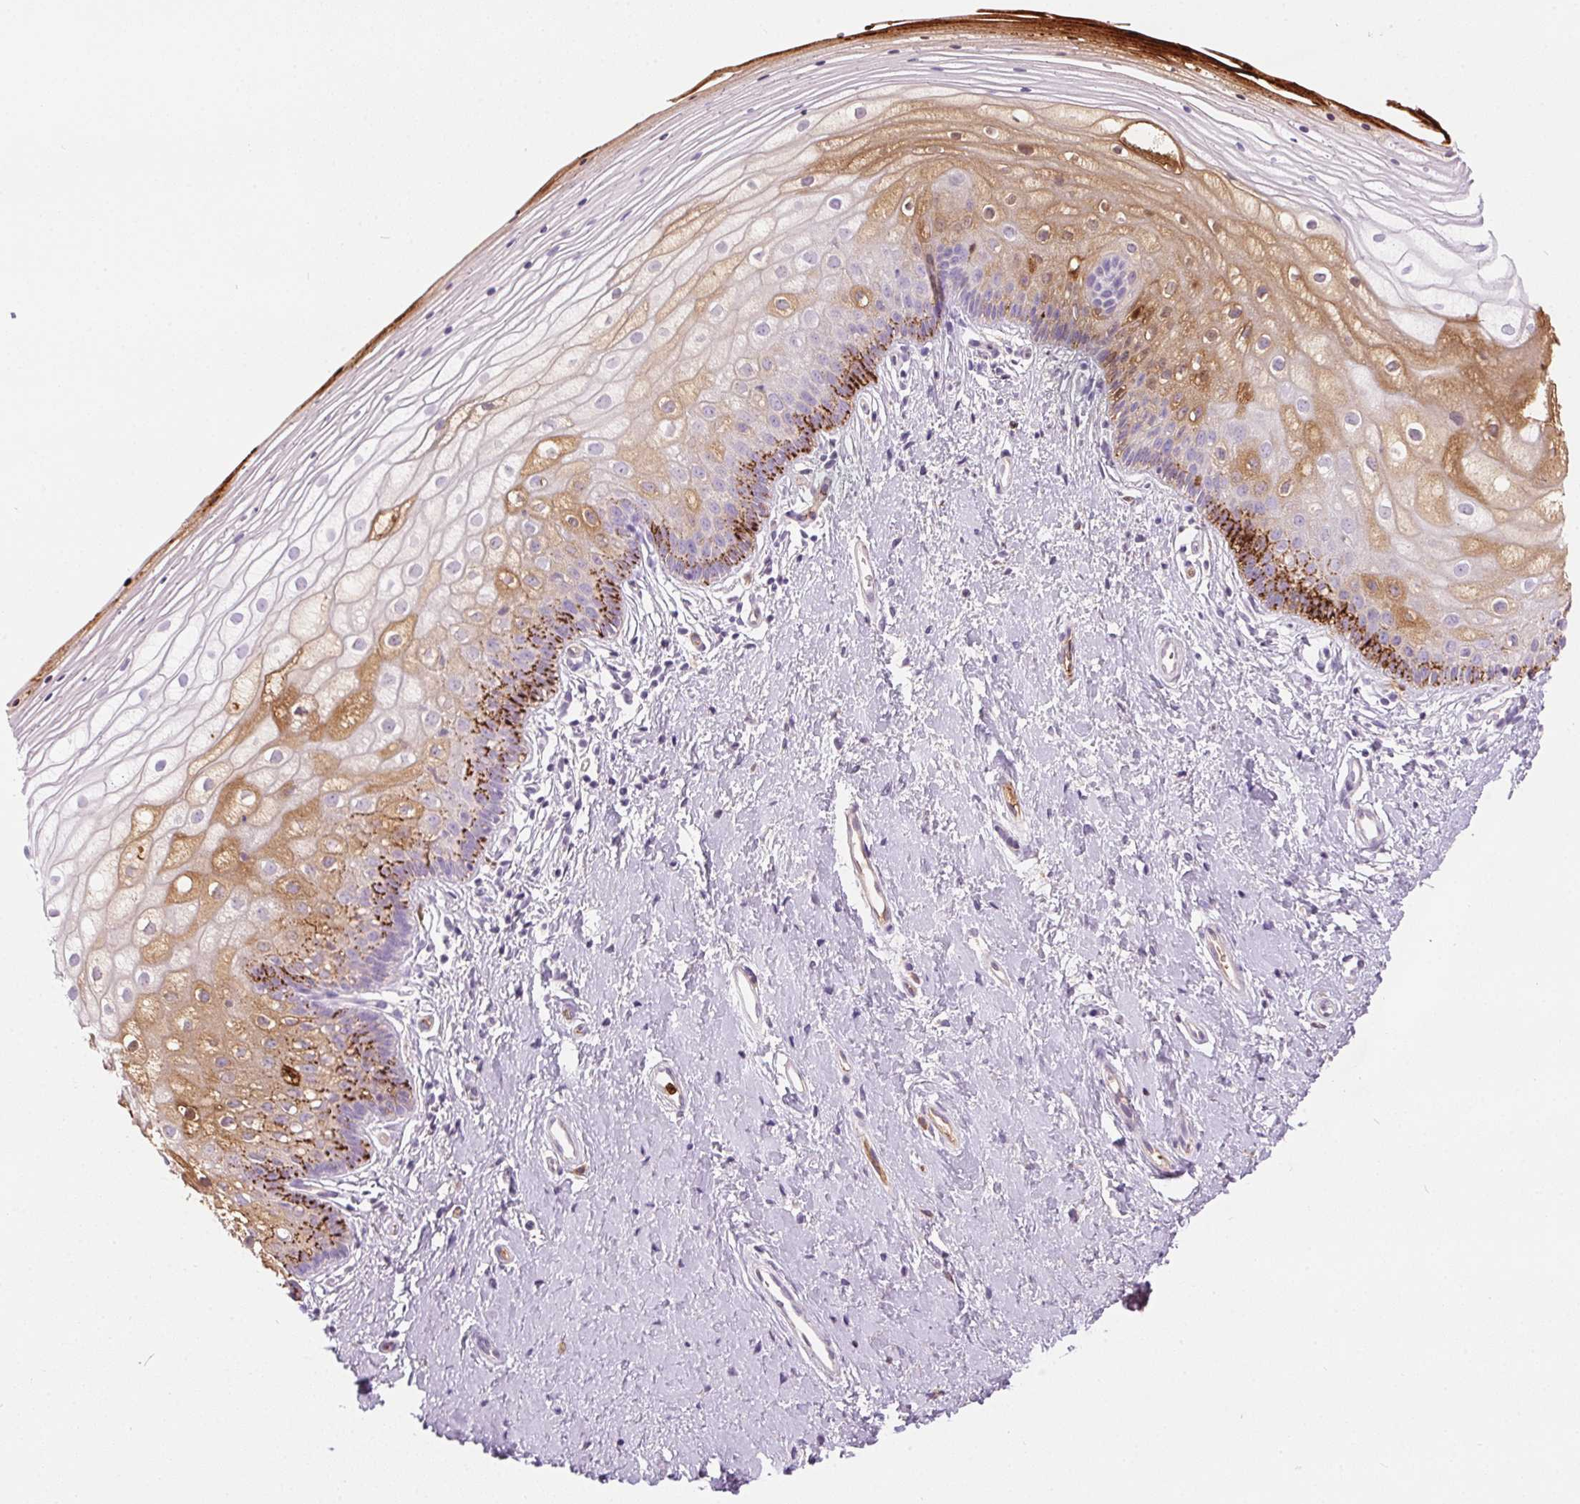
{"staining": {"intensity": "strong", "quantity": "<25%", "location": "cytoplasmic/membranous"}, "tissue": "vagina", "cell_type": "Squamous epithelial cells", "image_type": "normal", "snomed": [{"axis": "morphology", "description": "Normal tissue, NOS"}, {"axis": "topography", "description": "Vagina"}], "caption": "Immunohistochemical staining of unremarkable vagina reveals <25% levels of strong cytoplasmic/membranous protein staining in approximately <25% of squamous epithelial cells. (DAB IHC with brightfield microscopy, high magnification).", "gene": "ORM1", "patient": {"sex": "female", "age": 39}}